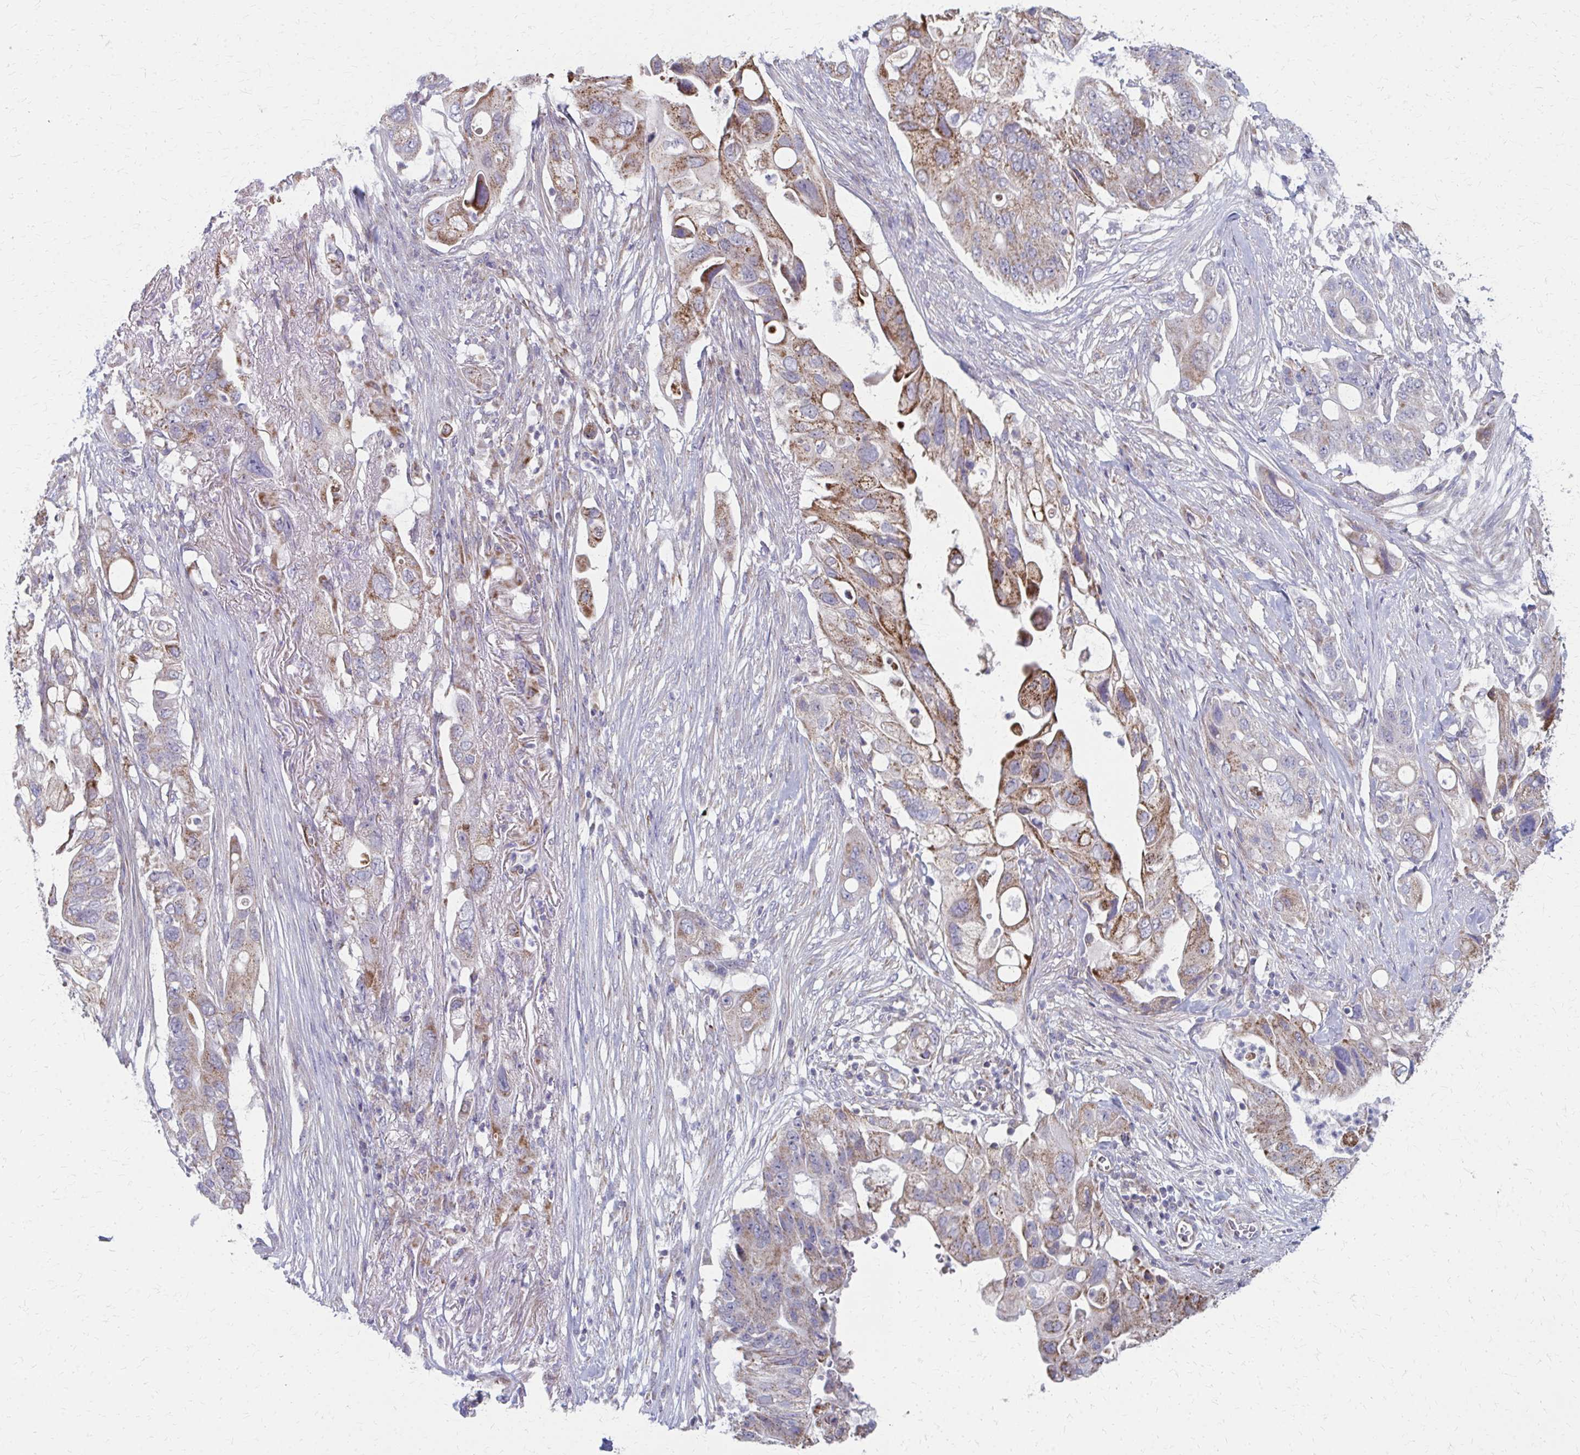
{"staining": {"intensity": "moderate", "quantity": "25%-75%", "location": "cytoplasmic/membranous"}, "tissue": "pancreatic cancer", "cell_type": "Tumor cells", "image_type": "cancer", "snomed": [{"axis": "morphology", "description": "Adenocarcinoma, NOS"}, {"axis": "topography", "description": "Pancreas"}], "caption": "Immunohistochemistry (IHC) (DAB) staining of human pancreatic adenocarcinoma exhibits moderate cytoplasmic/membranous protein expression in approximately 25%-75% of tumor cells.", "gene": "FAHD1", "patient": {"sex": "female", "age": 72}}